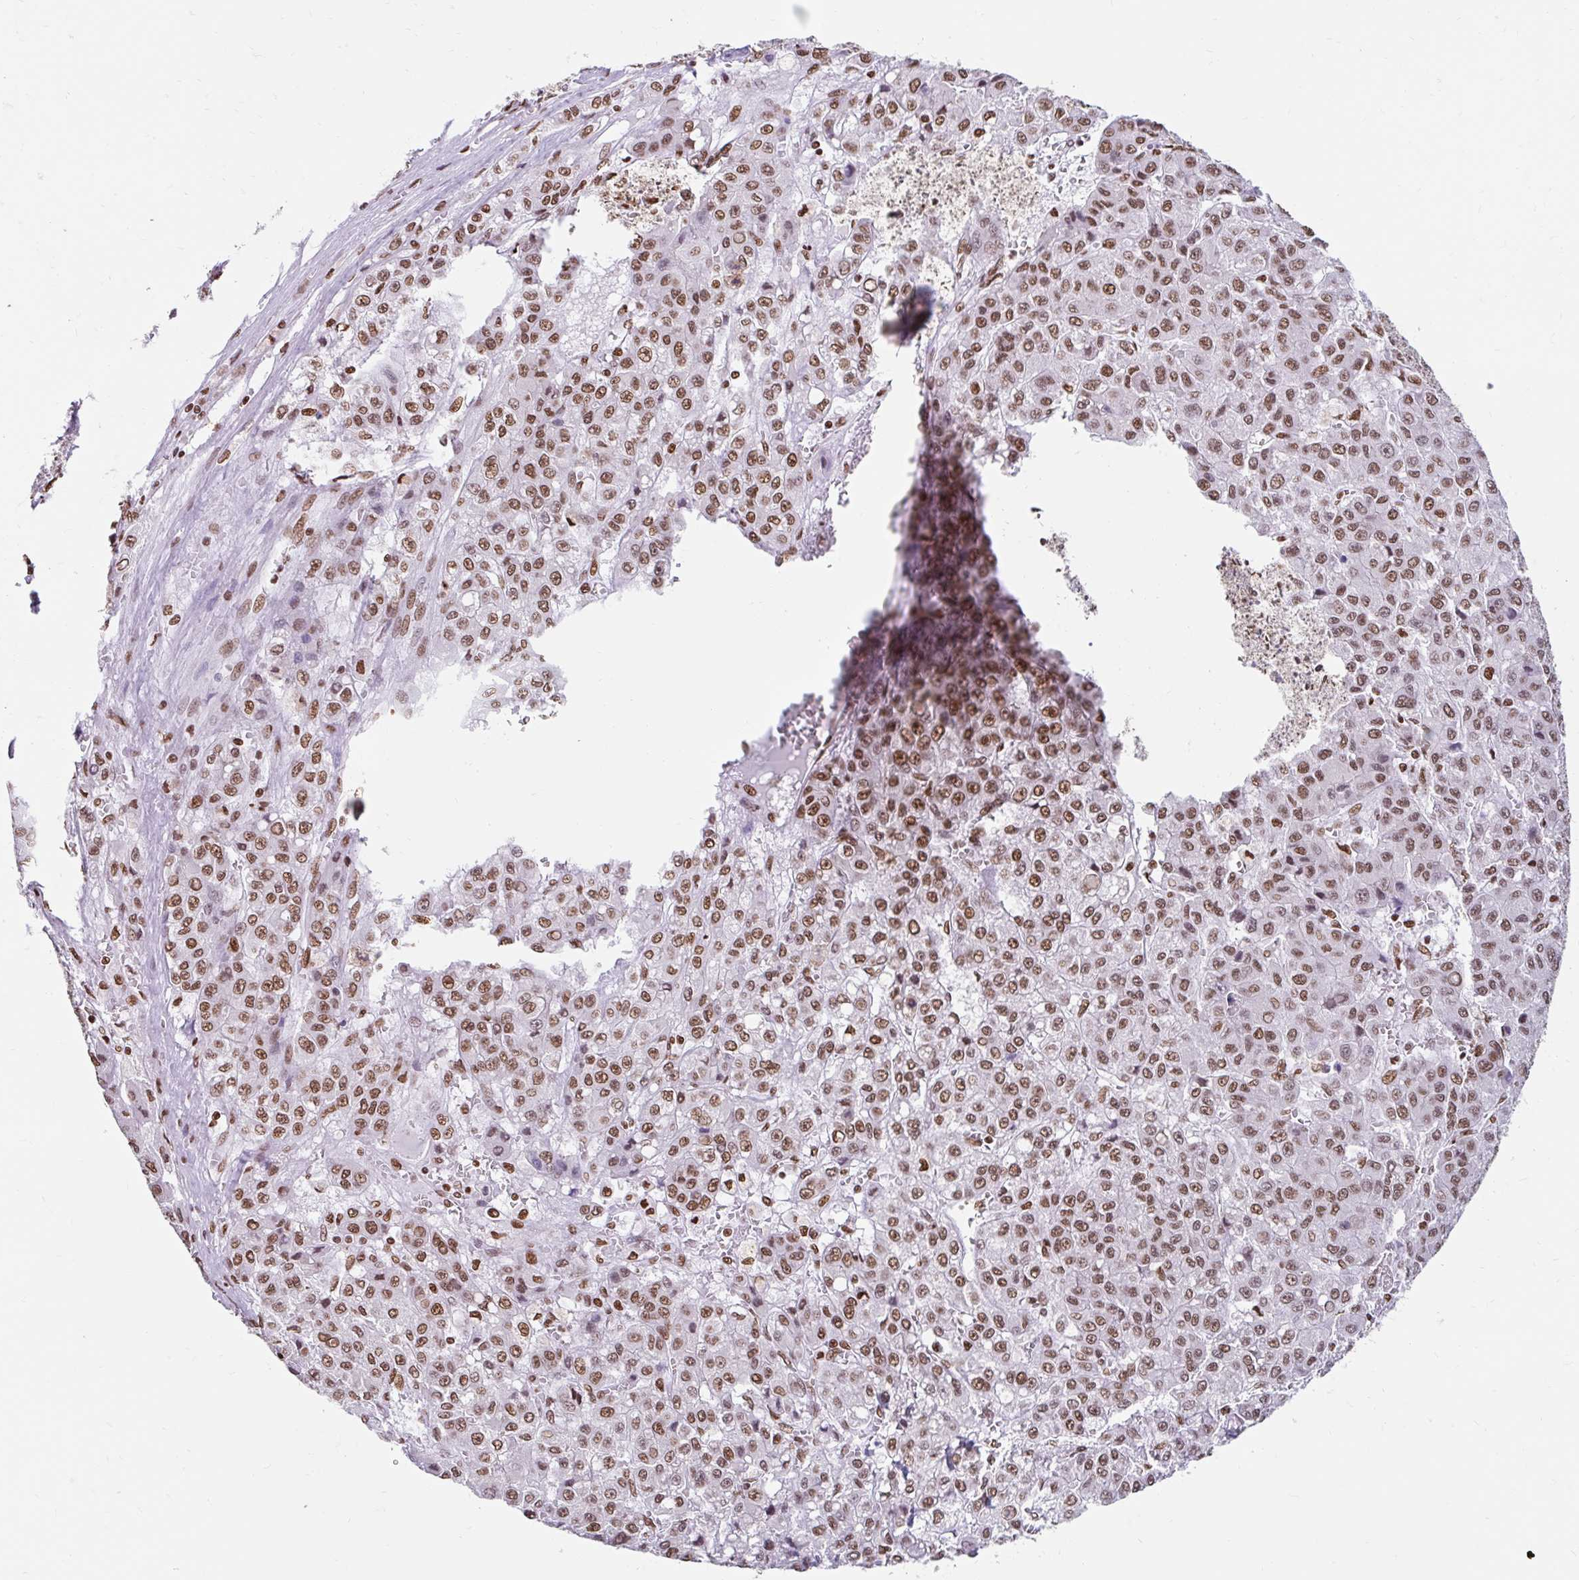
{"staining": {"intensity": "moderate", "quantity": ">75%", "location": "nuclear"}, "tissue": "liver cancer", "cell_type": "Tumor cells", "image_type": "cancer", "snomed": [{"axis": "morphology", "description": "Carcinoma, Hepatocellular, NOS"}, {"axis": "topography", "description": "Liver"}], "caption": "Tumor cells exhibit medium levels of moderate nuclear positivity in approximately >75% of cells in liver cancer. (Brightfield microscopy of DAB IHC at high magnification).", "gene": "KHDRBS1", "patient": {"sex": "male", "age": 70}}